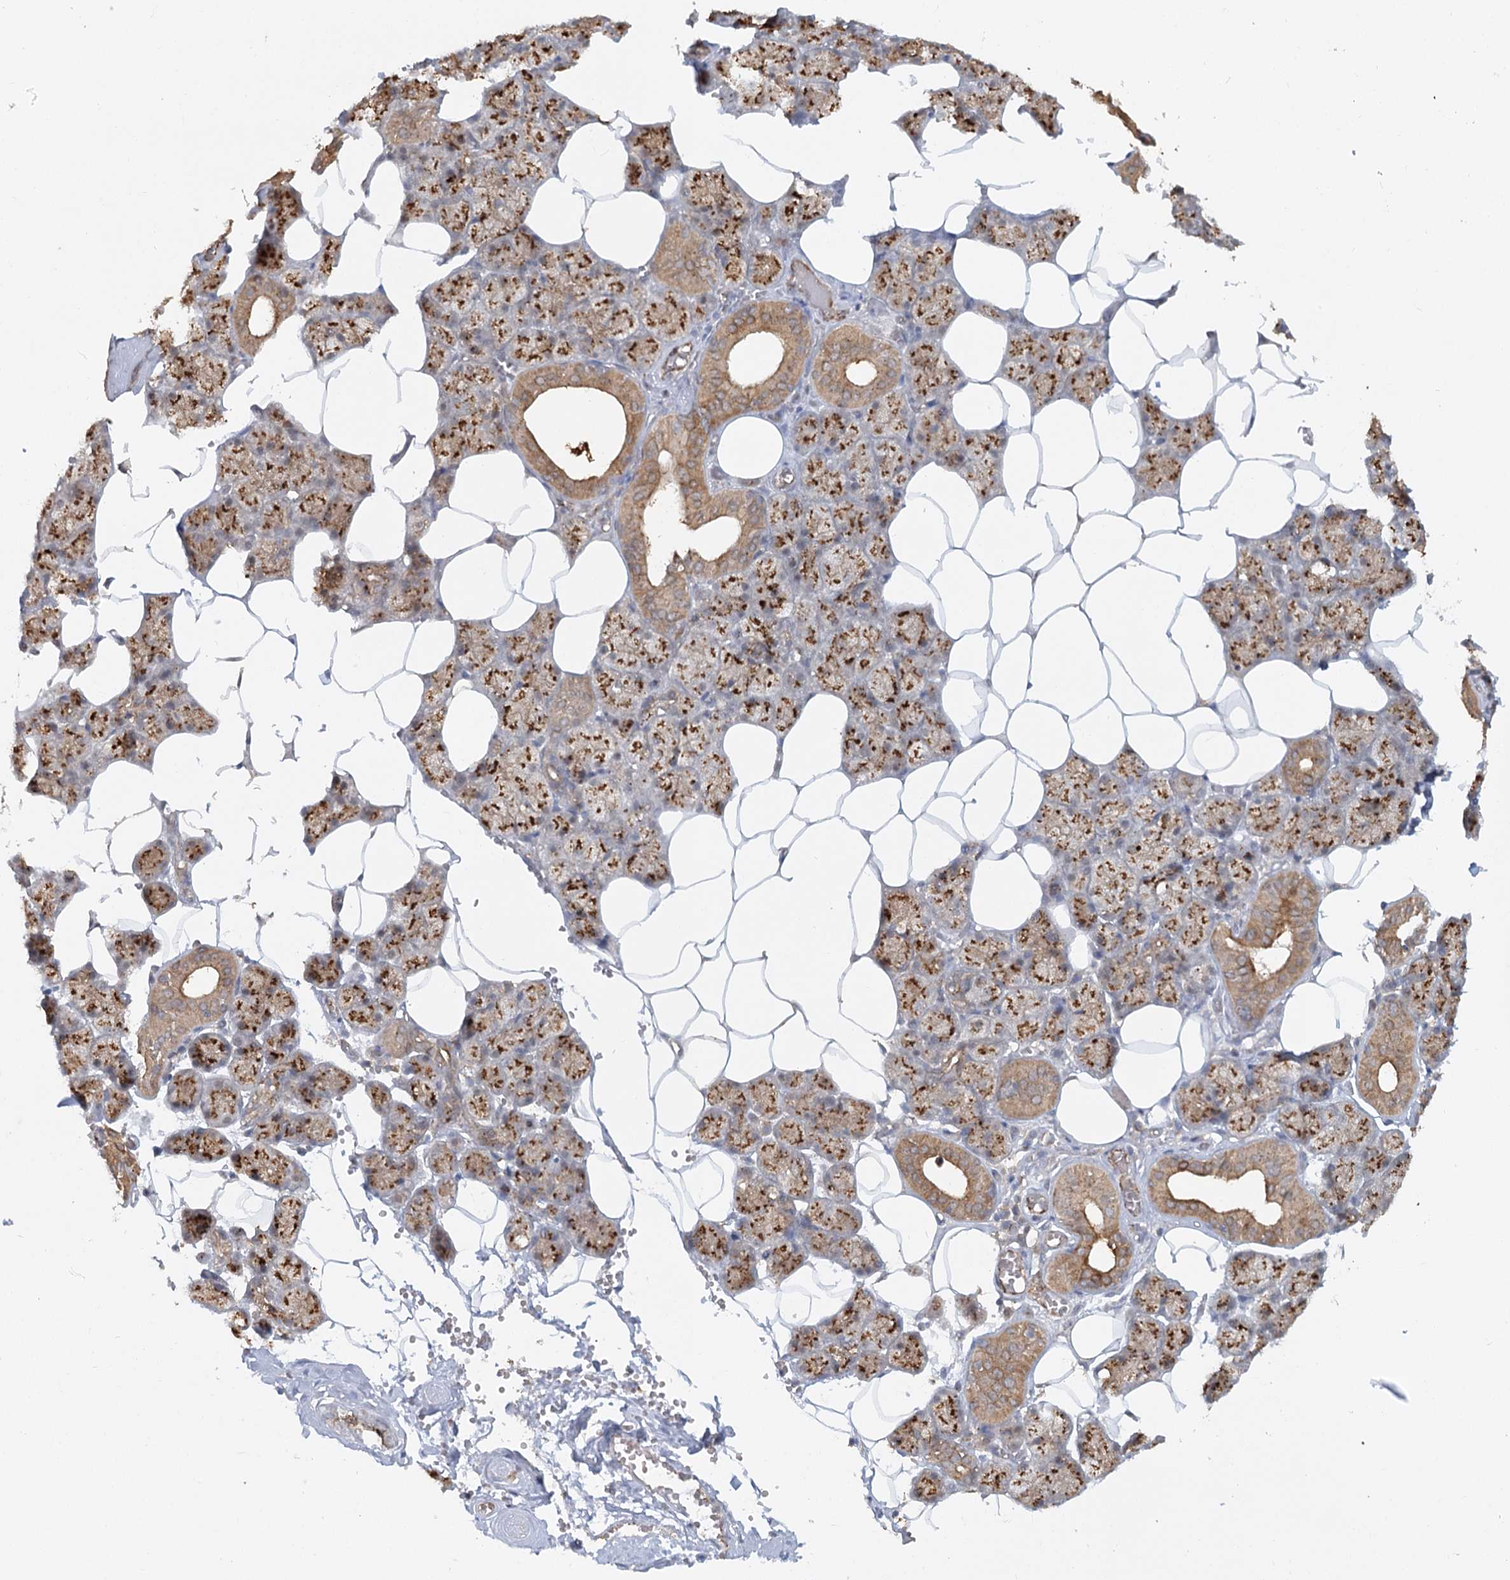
{"staining": {"intensity": "moderate", "quantity": ">75%", "location": "cytoplasmic/membranous"}, "tissue": "salivary gland", "cell_type": "Glandular cells", "image_type": "normal", "snomed": [{"axis": "morphology", "description": "Normal tissue, NOS"}, {"axis": "topography", "description": "Salivary gland"}], "caption": "A medium amount of moderate cytoplasmic/membranous staining is appreciated in about >75% of glandular cells in benign salivary gland. The staining is performed using DAB brown chromogen to label protein expression. The nuclei are counter-stained blue using hematoxylin.", "gene": "KBTBD4", "patient": {"sex": "male", "age": 62}}